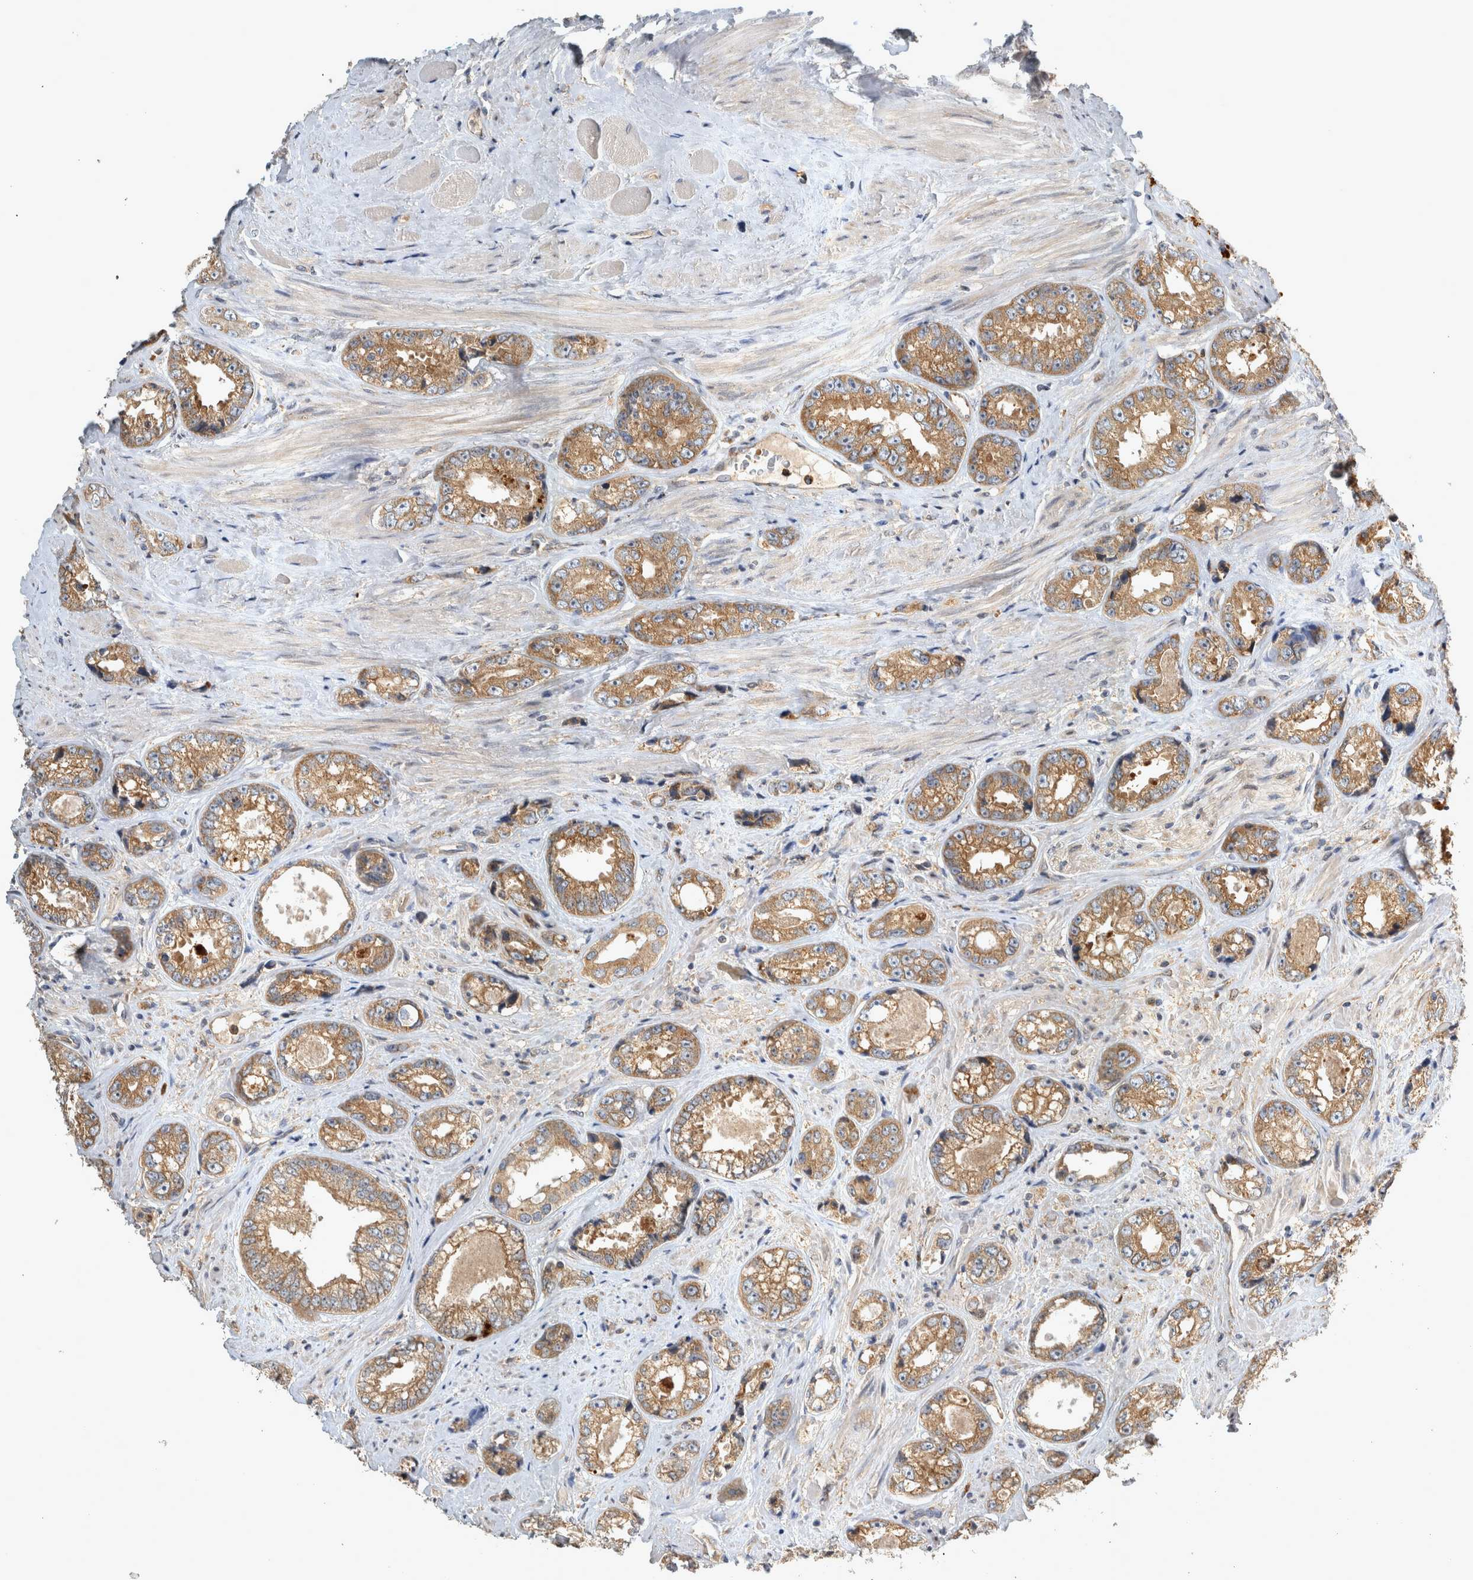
{"staining": {"intensity": "moderate", "quantity": ">75%", "location": "cytoplasmic/membranous"}, "tissue": "prostate cancer", "cell_type": "Tumor cells", "image_type": "cancer", "snomed": [{"axis": "morphology", "description": "Adenocarcinoma, High grade"}, {"axis": "topography", "description": "Prostate"}], "caption": "High-grade adenocarcinoma (prostate) tissue displays moderate cytoplasmic/membranous positivity in approximately >75% of tumor cells, visualized by immunohistochemistry. Nuclei are stained in blue.", "gene": "TRMT61B", "patient": {"sex": "male", "age": 61}}